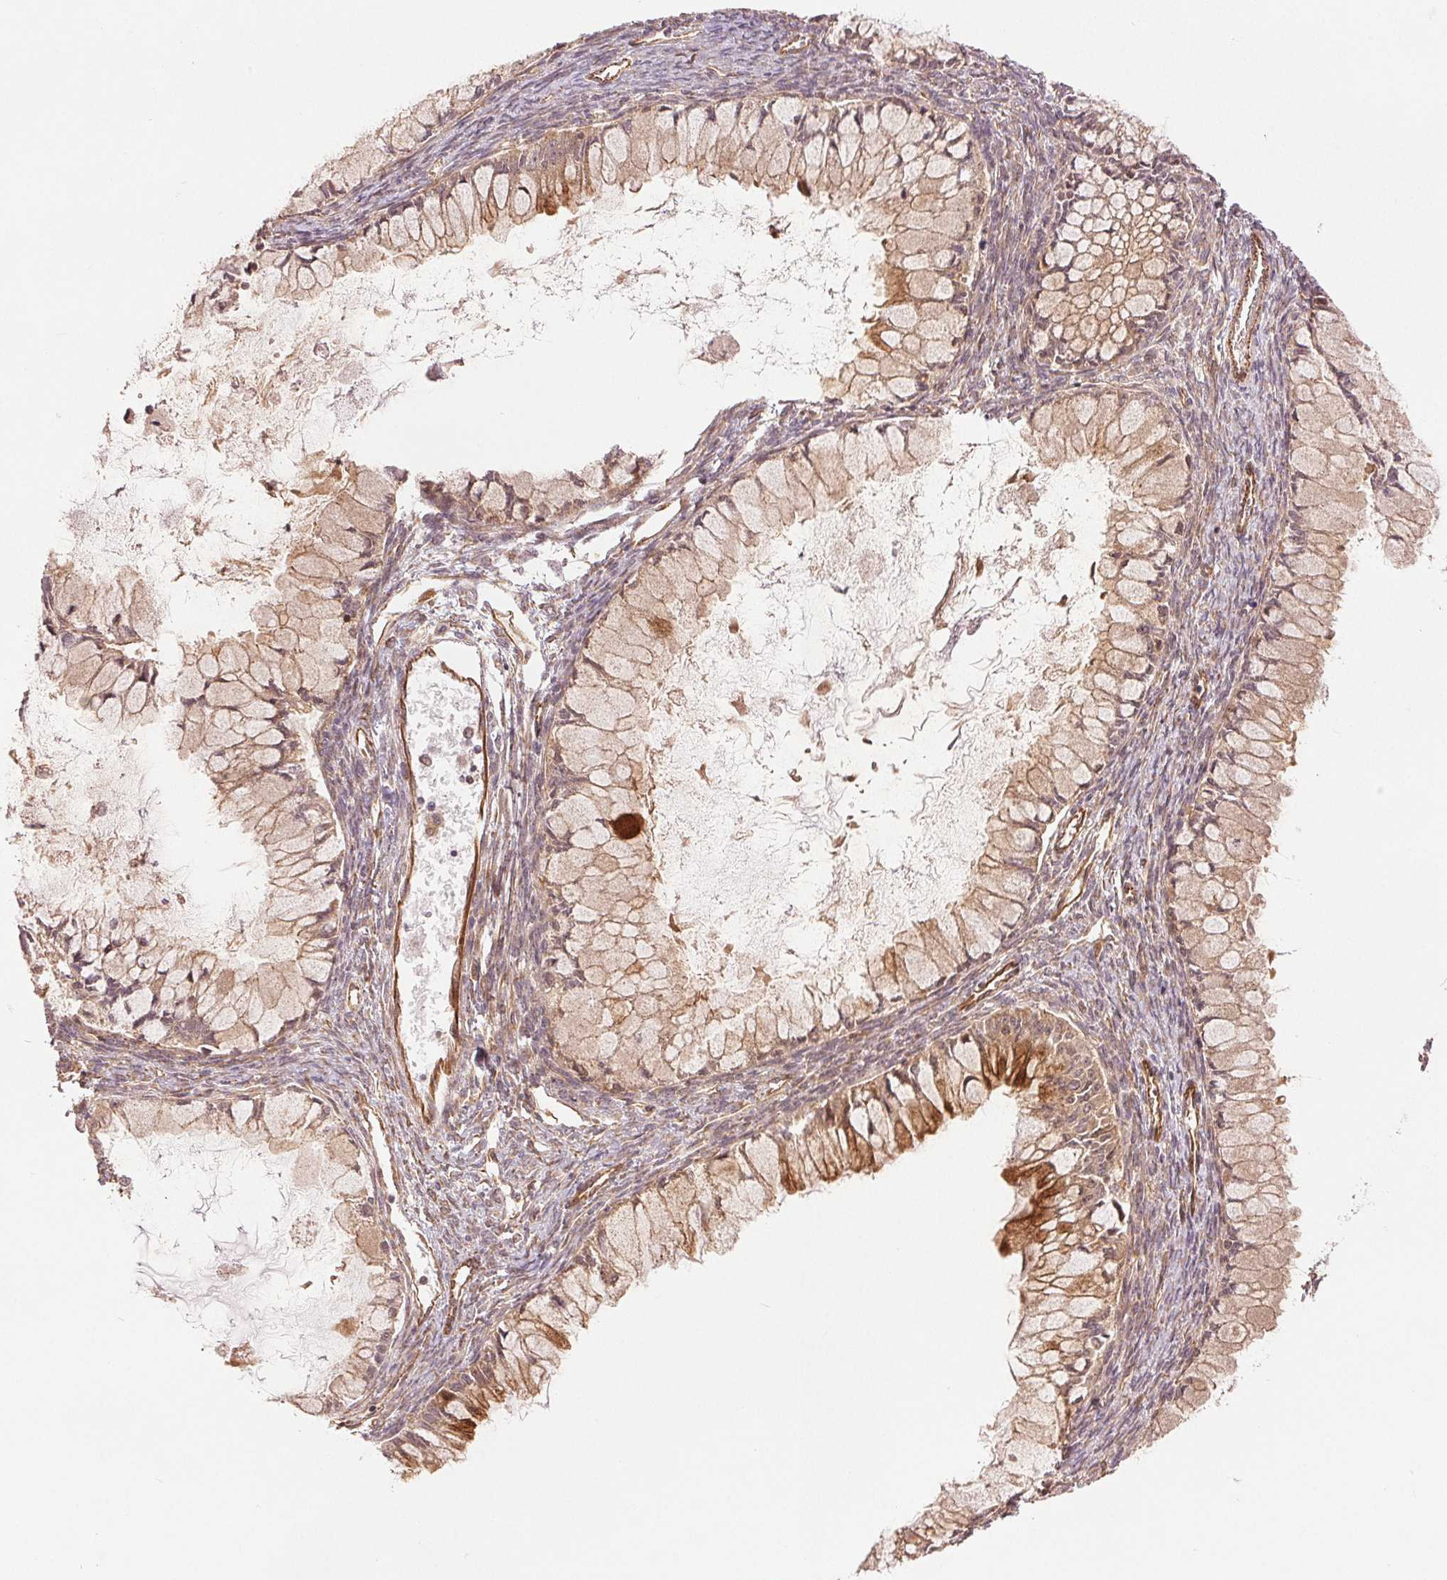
{"staining": {"intensity": "moderate", "quantity": ">75%", "location": "cytoplasmic/membranous"}, "tissue": "ovarian cancer", "cell_type": "Tumor cells", "image_type": "cancer", "snomed": [{"axis": "morphology", "description": "Cystadenocarcinoma, mucinous, NOS"}, {"axis": "topography", "description": "Ovary"}], "caption": "Brown immunohistochemical staining in ovarian cancer demonstrates moderate cytoplasmic/membranous positivity in about >75% of tumor cells.", "gene": "STARD7", "patient": {"sex": "female", "age": 34}}